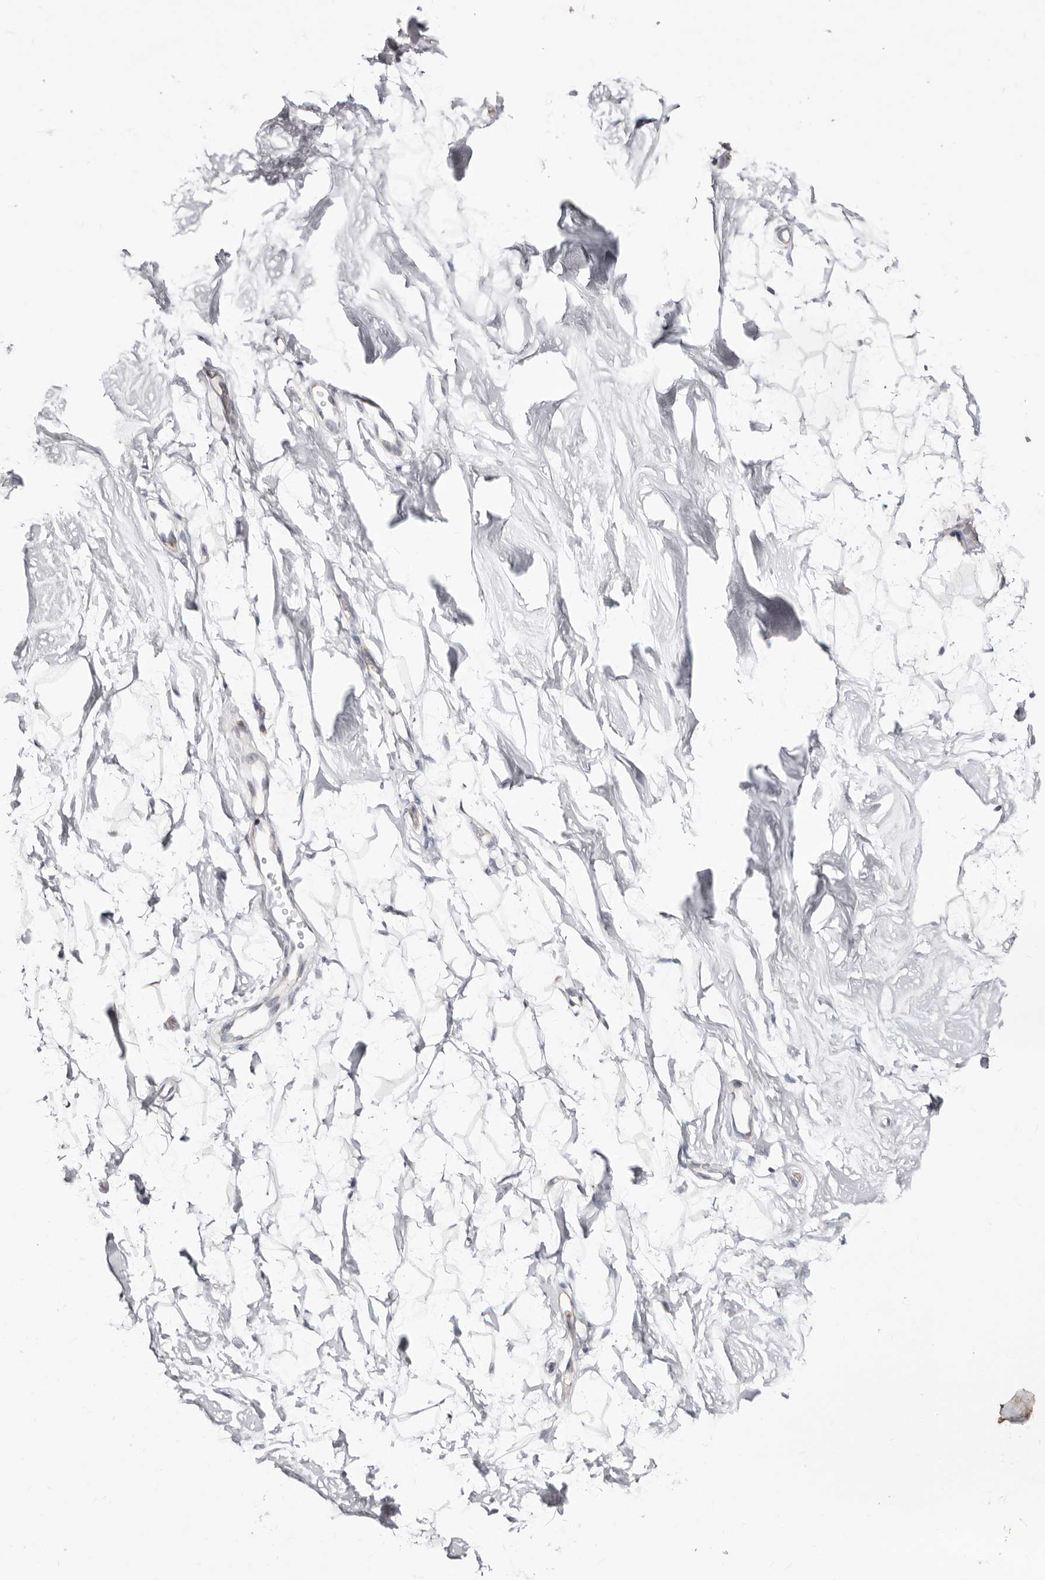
{"staining": {"intensity": "negative", "quantity": "none", "location": "none"}, "tissue": "breast", "cell_type": "Adipocytes", "image_type": "normal", "snomed": [{"axis": "morphology", "description": "Normal tissue, NOS"}, {"axis": "topography", "description": "Breast"}], "caption": "This is an immunohistochemistry micrograph of normal breast. There is no positivity in adipocytes.", "gene": "KLHL4", "patient": {"sex": "female", "age": 26}}